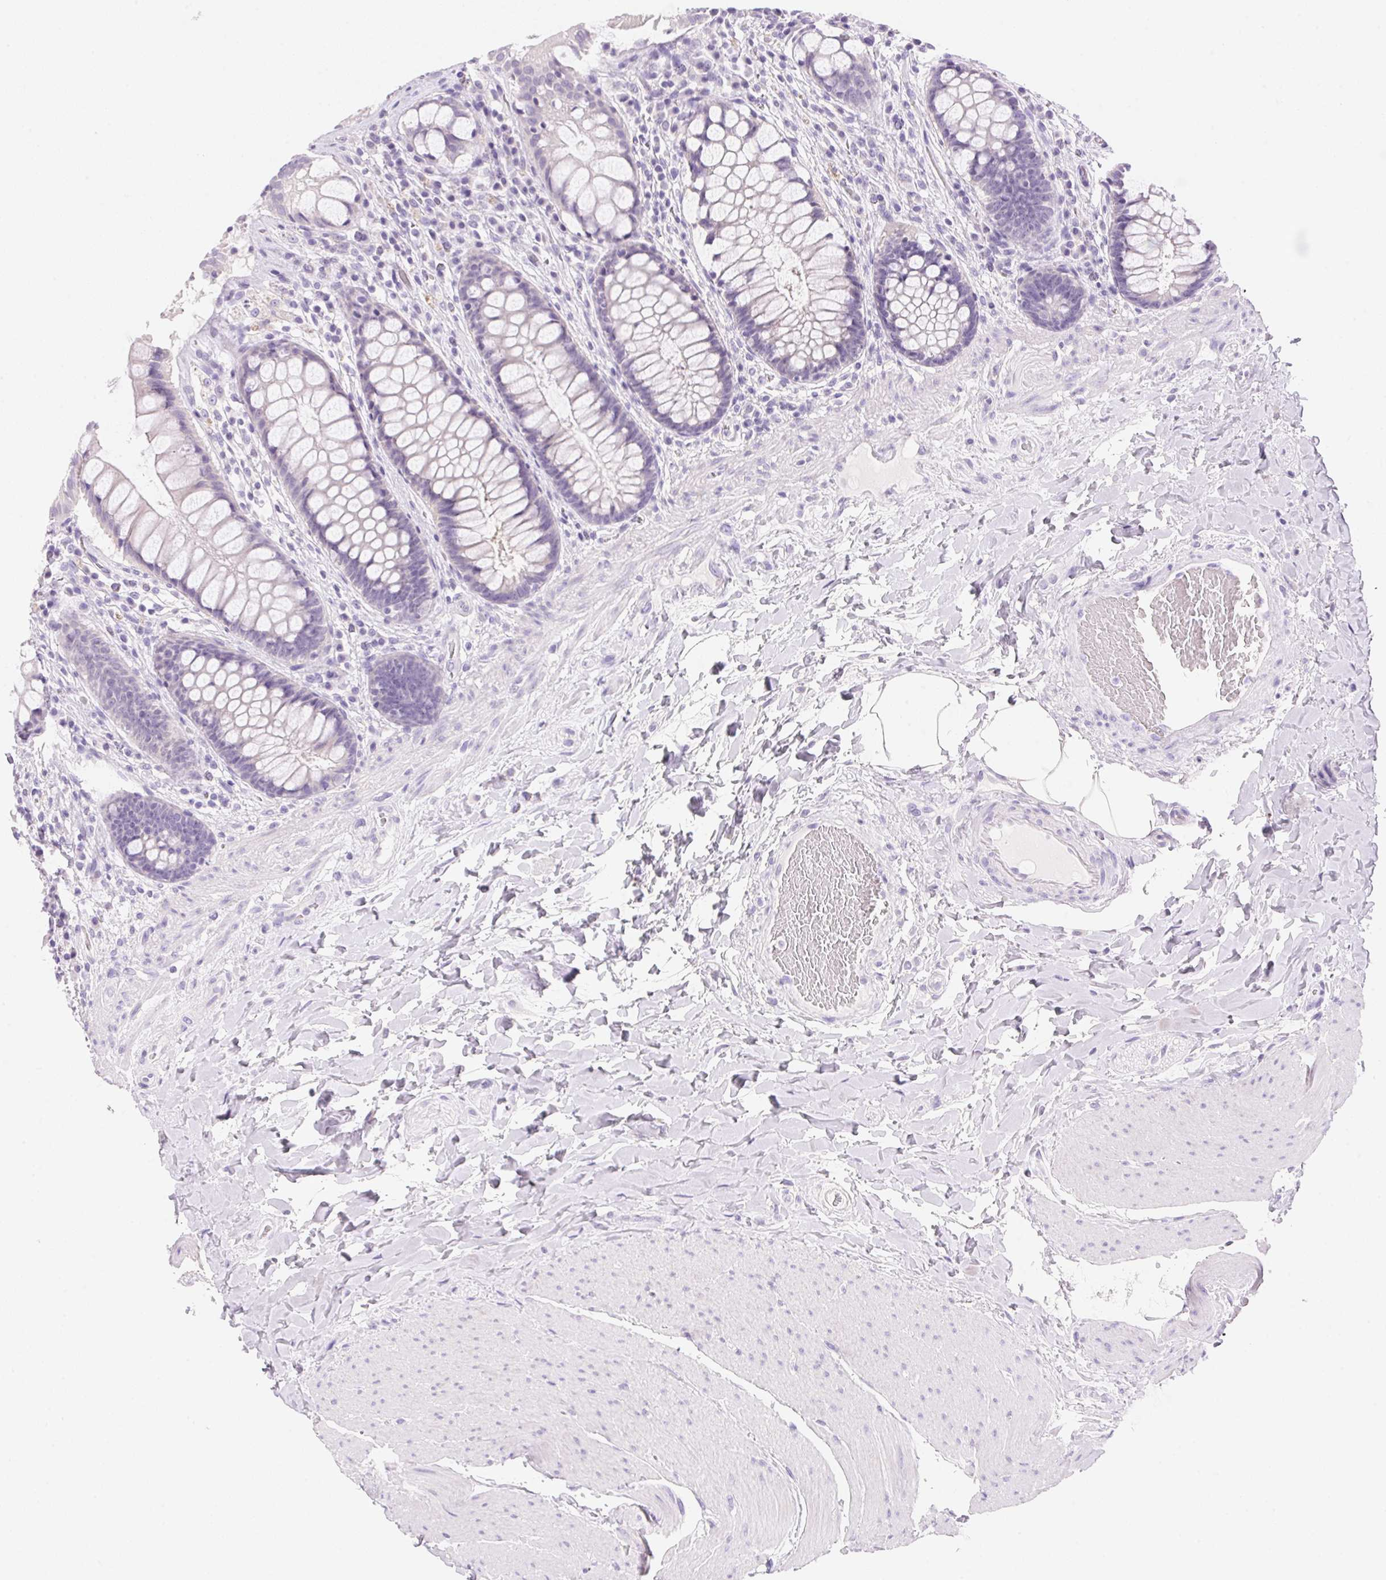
{"staining": {"intensity": "negative", "quantity": "none", "location": "none"}, "tissue": "rectum", "cell_type": "Glandular cells", "image_type": "normal", "snomed": [{"axis": "morphology", "description": "Normal tissue, NOS"}, {"axis": "topography", "description": "Rectum"}], "caption": "Benign rectum was stained to show a protein in brown. There is no significant expression in glandular cells. (DAB (3,3'-diaminobenzidine) IHC with hematoxylin counter stain).", "gene": "DHCR24", "patient": {"sex": "female", "age": 58}}